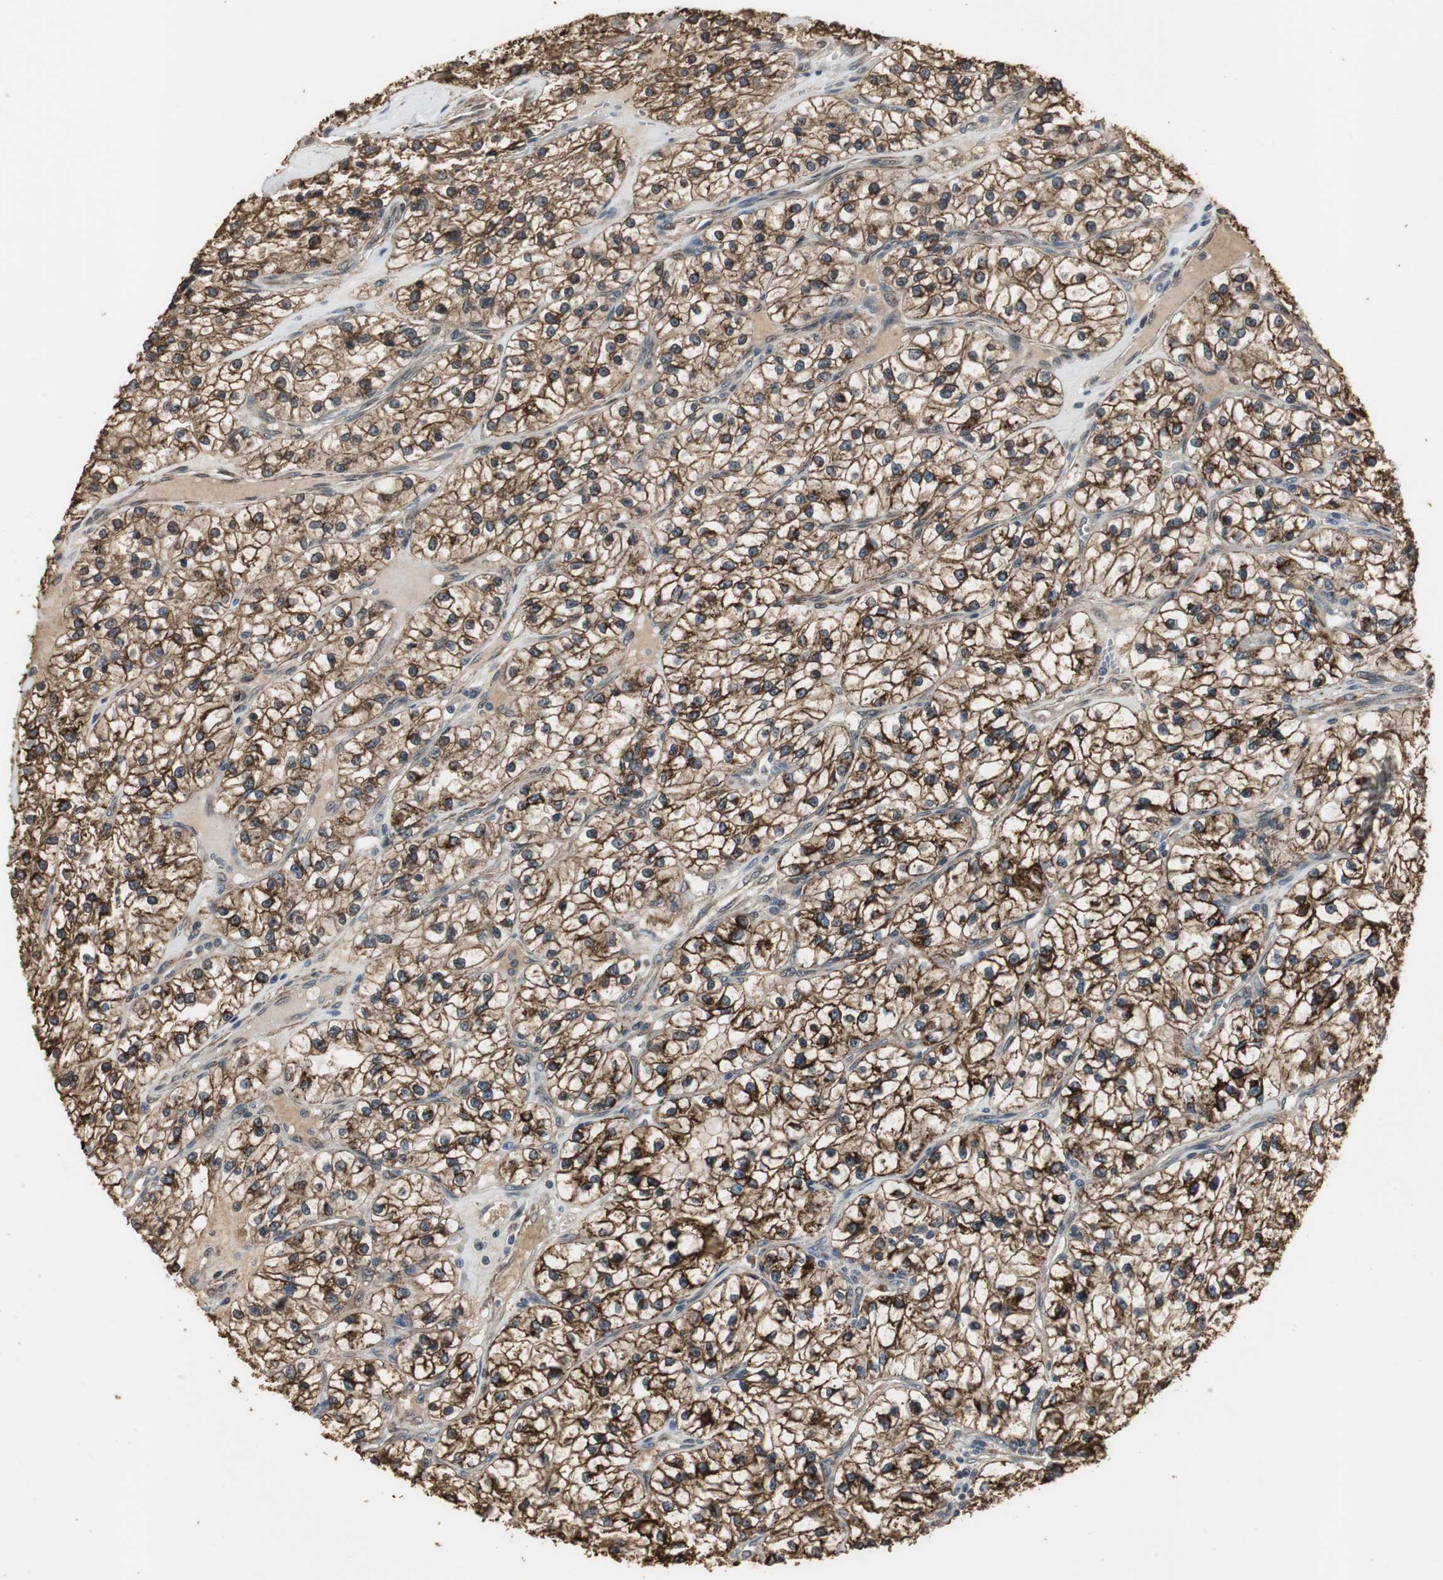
{"staining": {"intensity": "strong", "quantity": ">75%", "location": "cytoplasmic/membranous"}, "tissue": "renal cancer", "cell_type": "Tumor cells", "image_type": "cancer", "snomed": [{"axis": "morphology", "description": "Adenocarcinoma, NOS"}, {"axis": "topography", "description": "Kidney"}], "caption": "The immunohistochemical stain shows strong cytoplasmic/membranous expression in tumor cells of renal cancer tissue.", "gene": "JTB", "patient": {"sex": "female", "age": 57}}